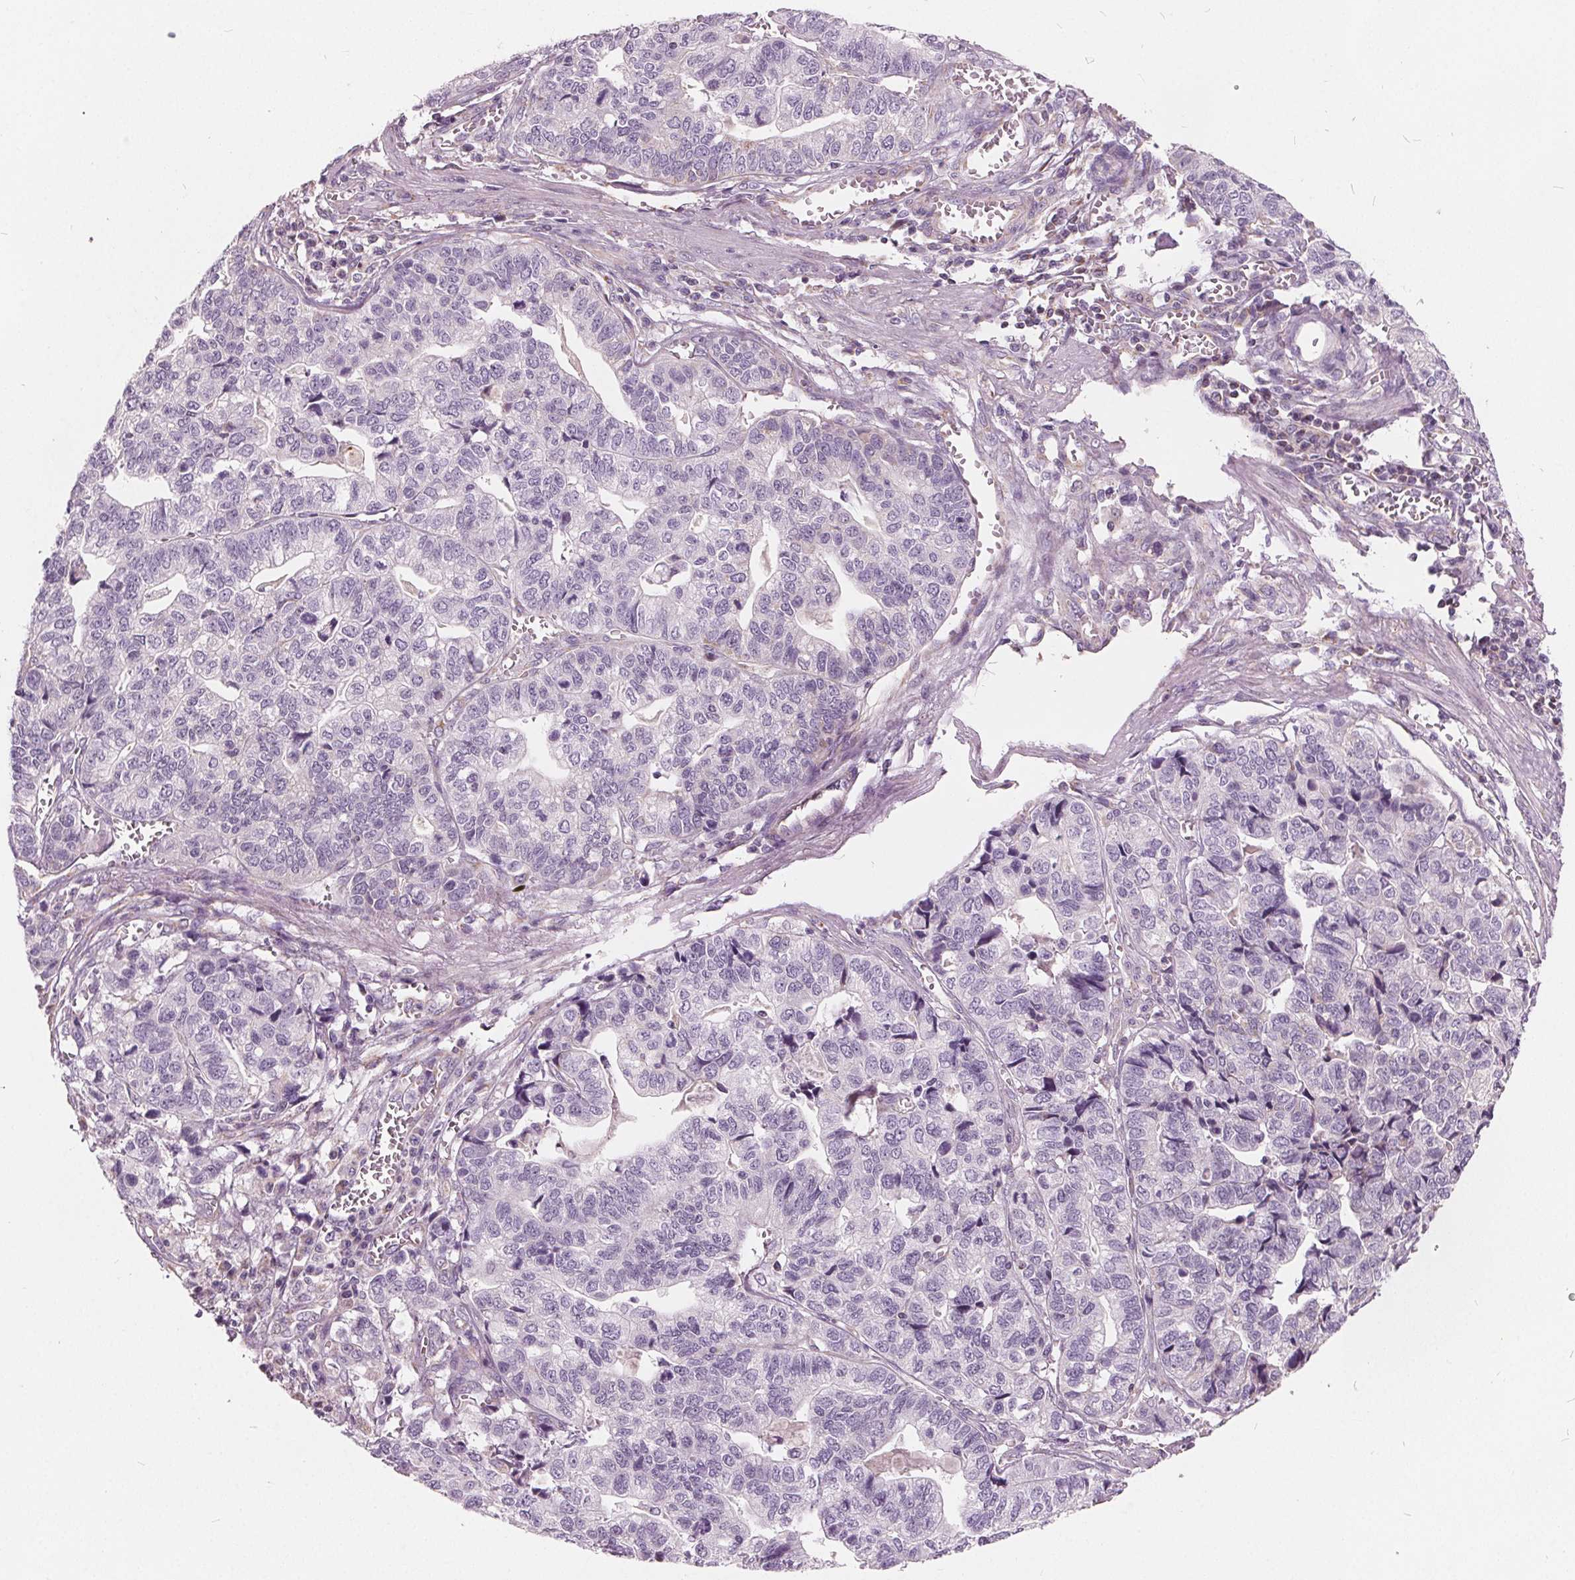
{"staining": {"intensity": "negative", "quantity": "none", "location": "none"}, "tissue": "stomach cancer", "cell_type": "Tumor cells", "image_type": "cancer", "snomed": [{"axis": "morphology", "description": "Adenocarcinoma, NOS"}, {"axis": "topography", "description": "Stomach, upper"}], "caption": "This is an immunohistochemistry image of stomach cancer. There is no staining in tumor cells.", "gene": "ECI2", "patient": {"sex": "female", "age": 67}}